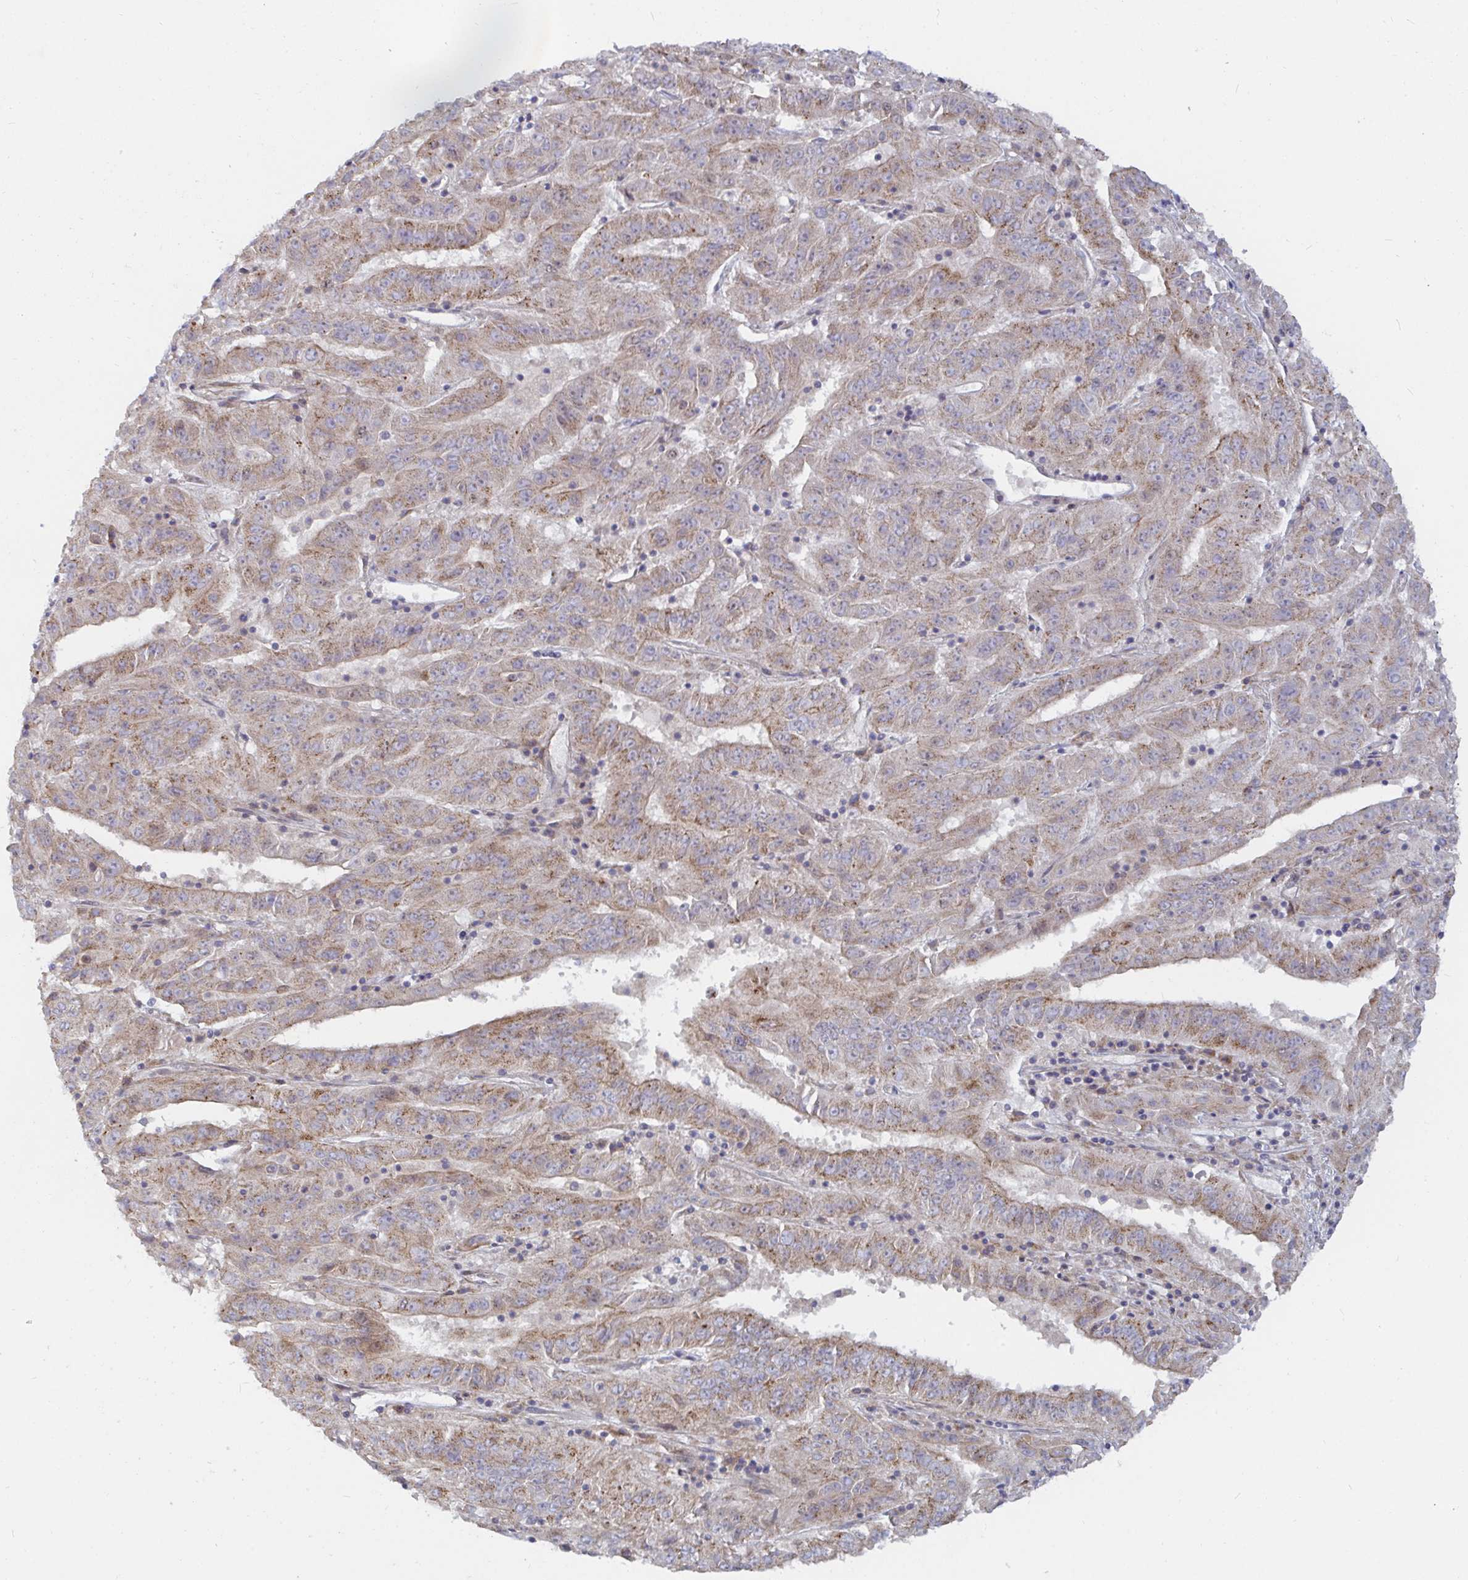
{"staining": {"intensity": "moderate", "quantity": "25%-75%", "location": "cytoplasmic/membranous"}, "tissue": "pancreatic cancer", "cell_type": "Tumor cells", "image_type": "cancer", "snomed": [{"axis": "morphology", "description": "Adenocarcinoma, NOS"}, {"axis": "topography", "description": "Pancreas"}], "caption": "Human pancreatic adenocarcinoma stained with a brown dye exhibits moderate cytoplasmic/membranous positive staining in about 25%-75% of tumor cells.", "gene": "SSH2", "patient": {"sex": "male", "age": 63}}